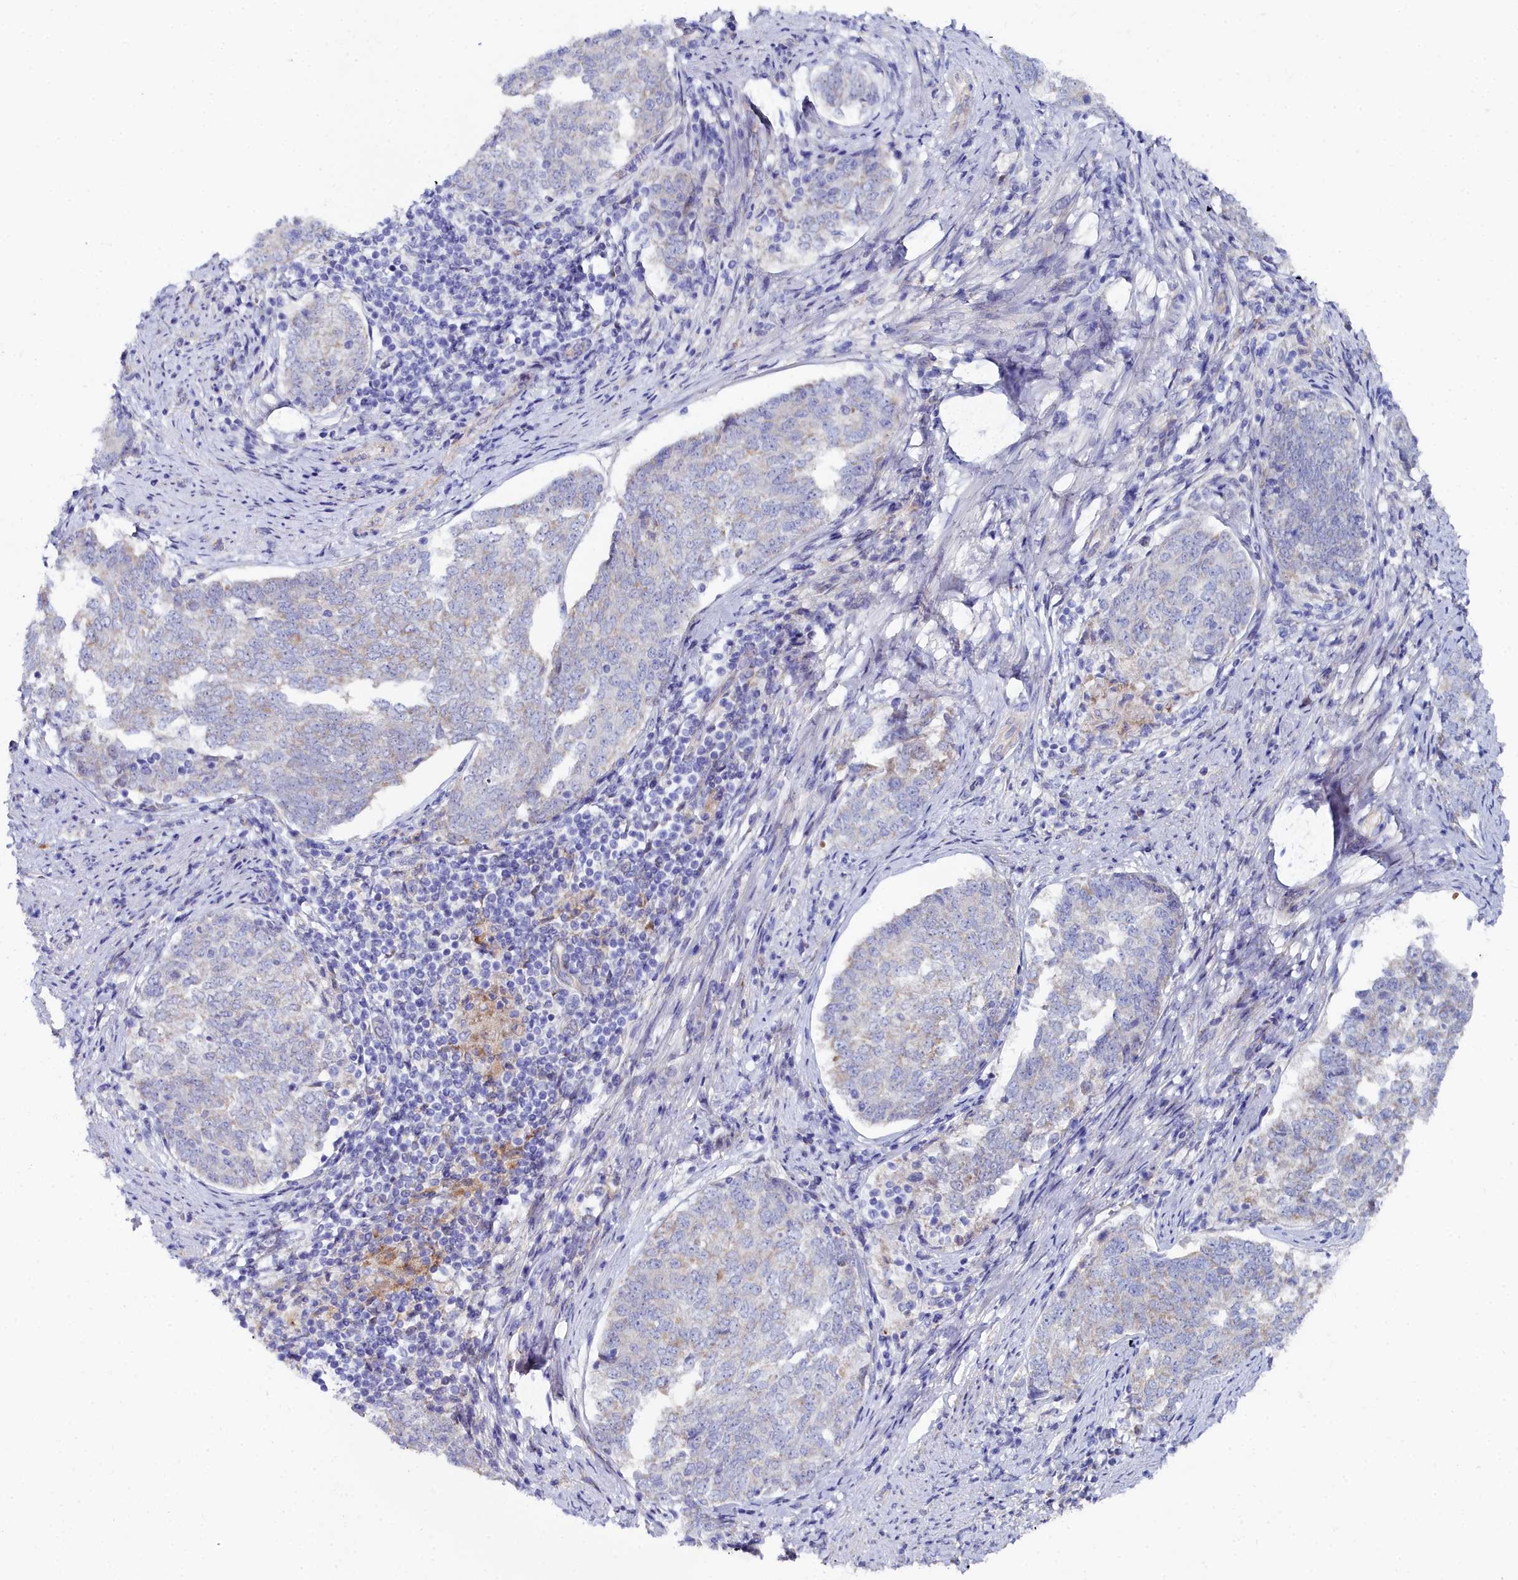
{"staining": {"intensity": "negative", "quantity": "none", "location": "none"}, "tissue": "endometrial cancer", "cell_type": "Tumor cells", "image_type": "cancer", "snomed": [{"axis": "morphology", "description": "Adenocarcinoma, NOS"}, {"axis": "topography", "description": "Endometrium"}], "caption": "This is an immunohistochemistry (IHC) image of endometrial cancer (adenocarcinoma). There is no expression in tumor cells.", "gene": "SLC49A3", "patient": {"sex": "female", "age": 80}}